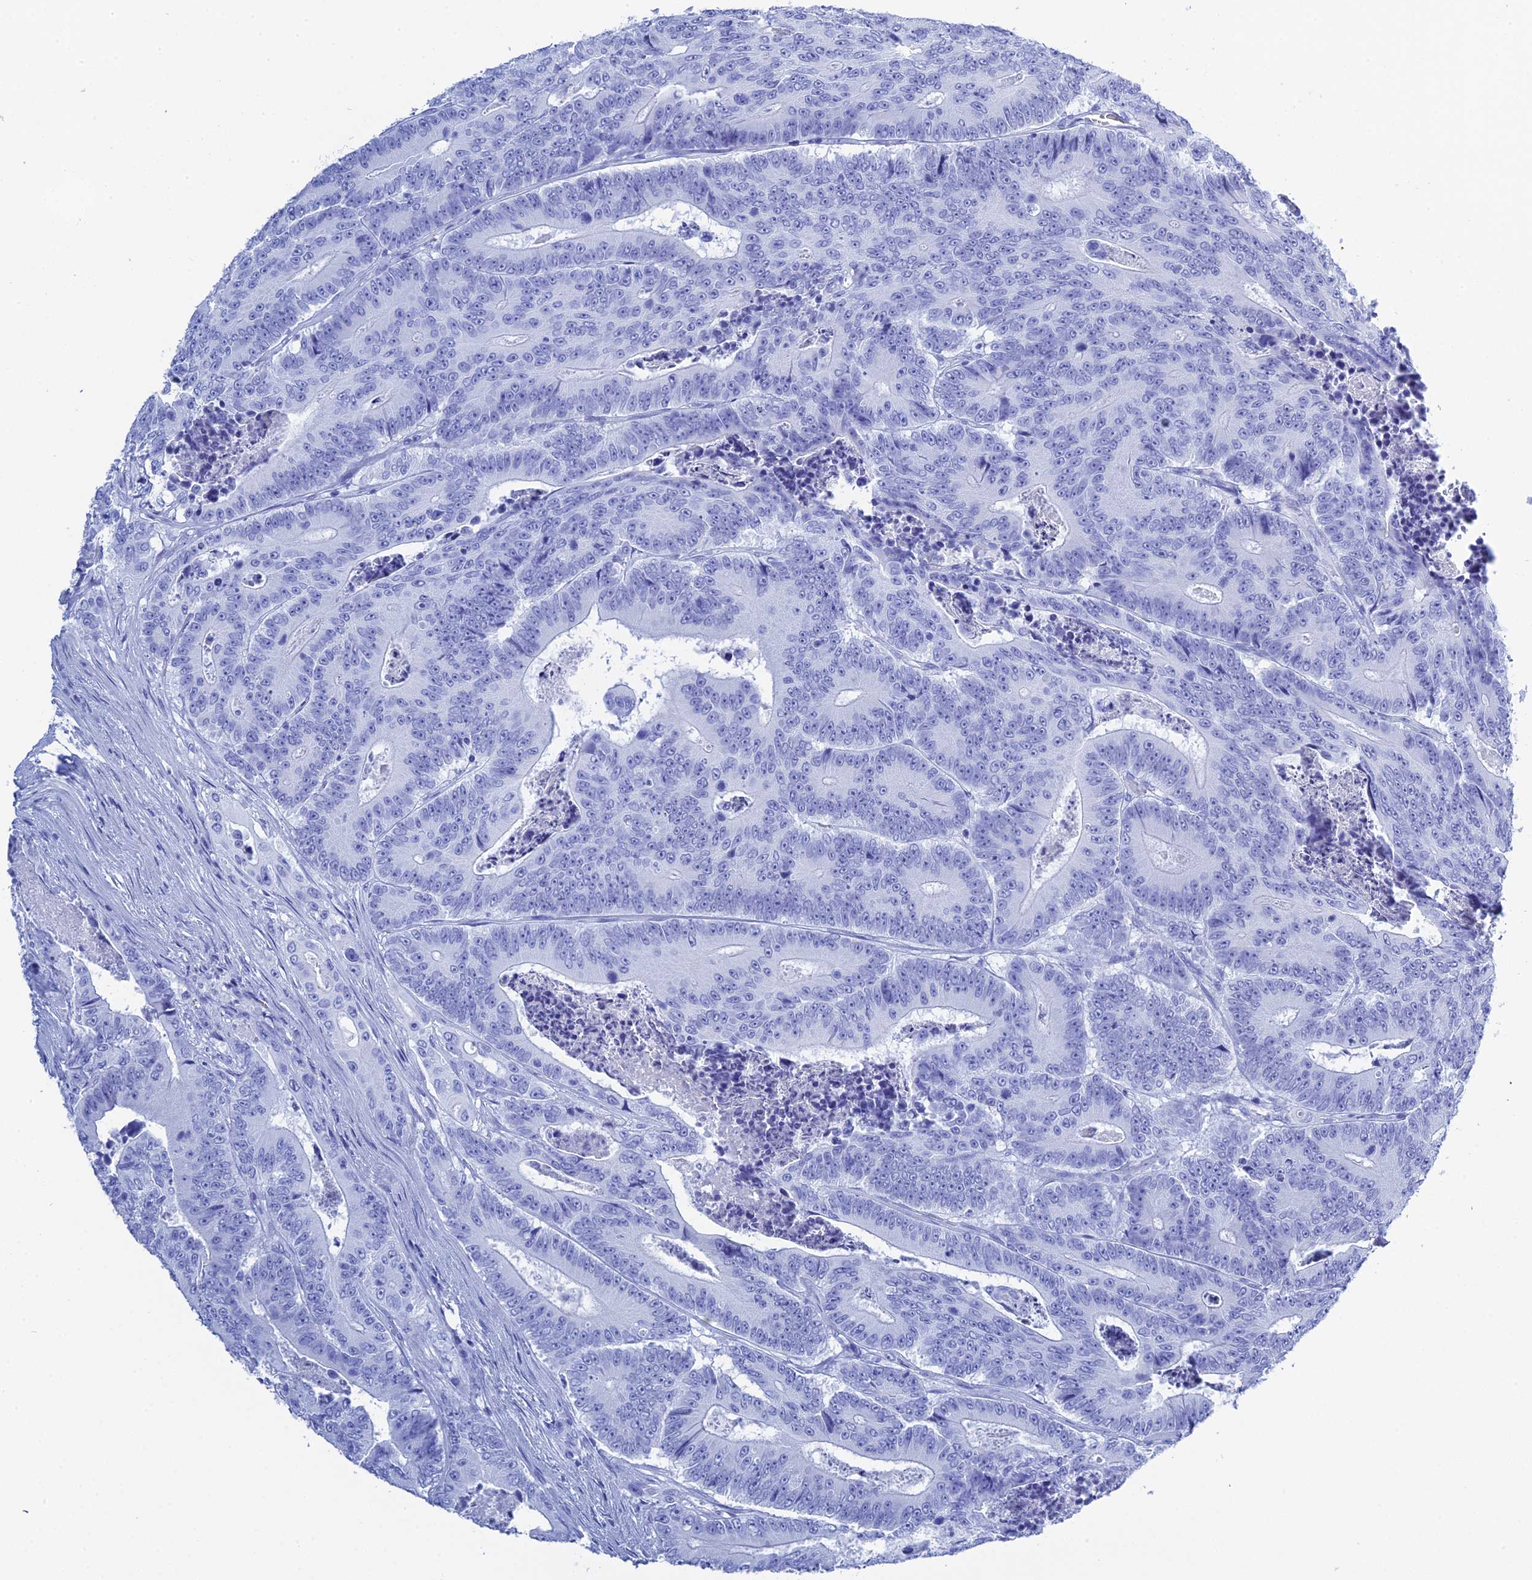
{"staining": {"intensity": "negative", "quantity": "none", "location": "none"}, "tissue": "colorectal cancer", "cell_type": "Tumor cells", "image_type": "cancer", "snomed": [{"axis": "morphology", "description": "Adenocarcinoma, NOS"}, {"axis": "topography", "description": "Colon"}], "caption": "Immunohistochemistry image of human colorectal adenocarcinoma stained for a protein (brown), which reveals no positivity in tumor cells.", "gene": "TEX101", "patient": {"sex": "male", "age": 83}}